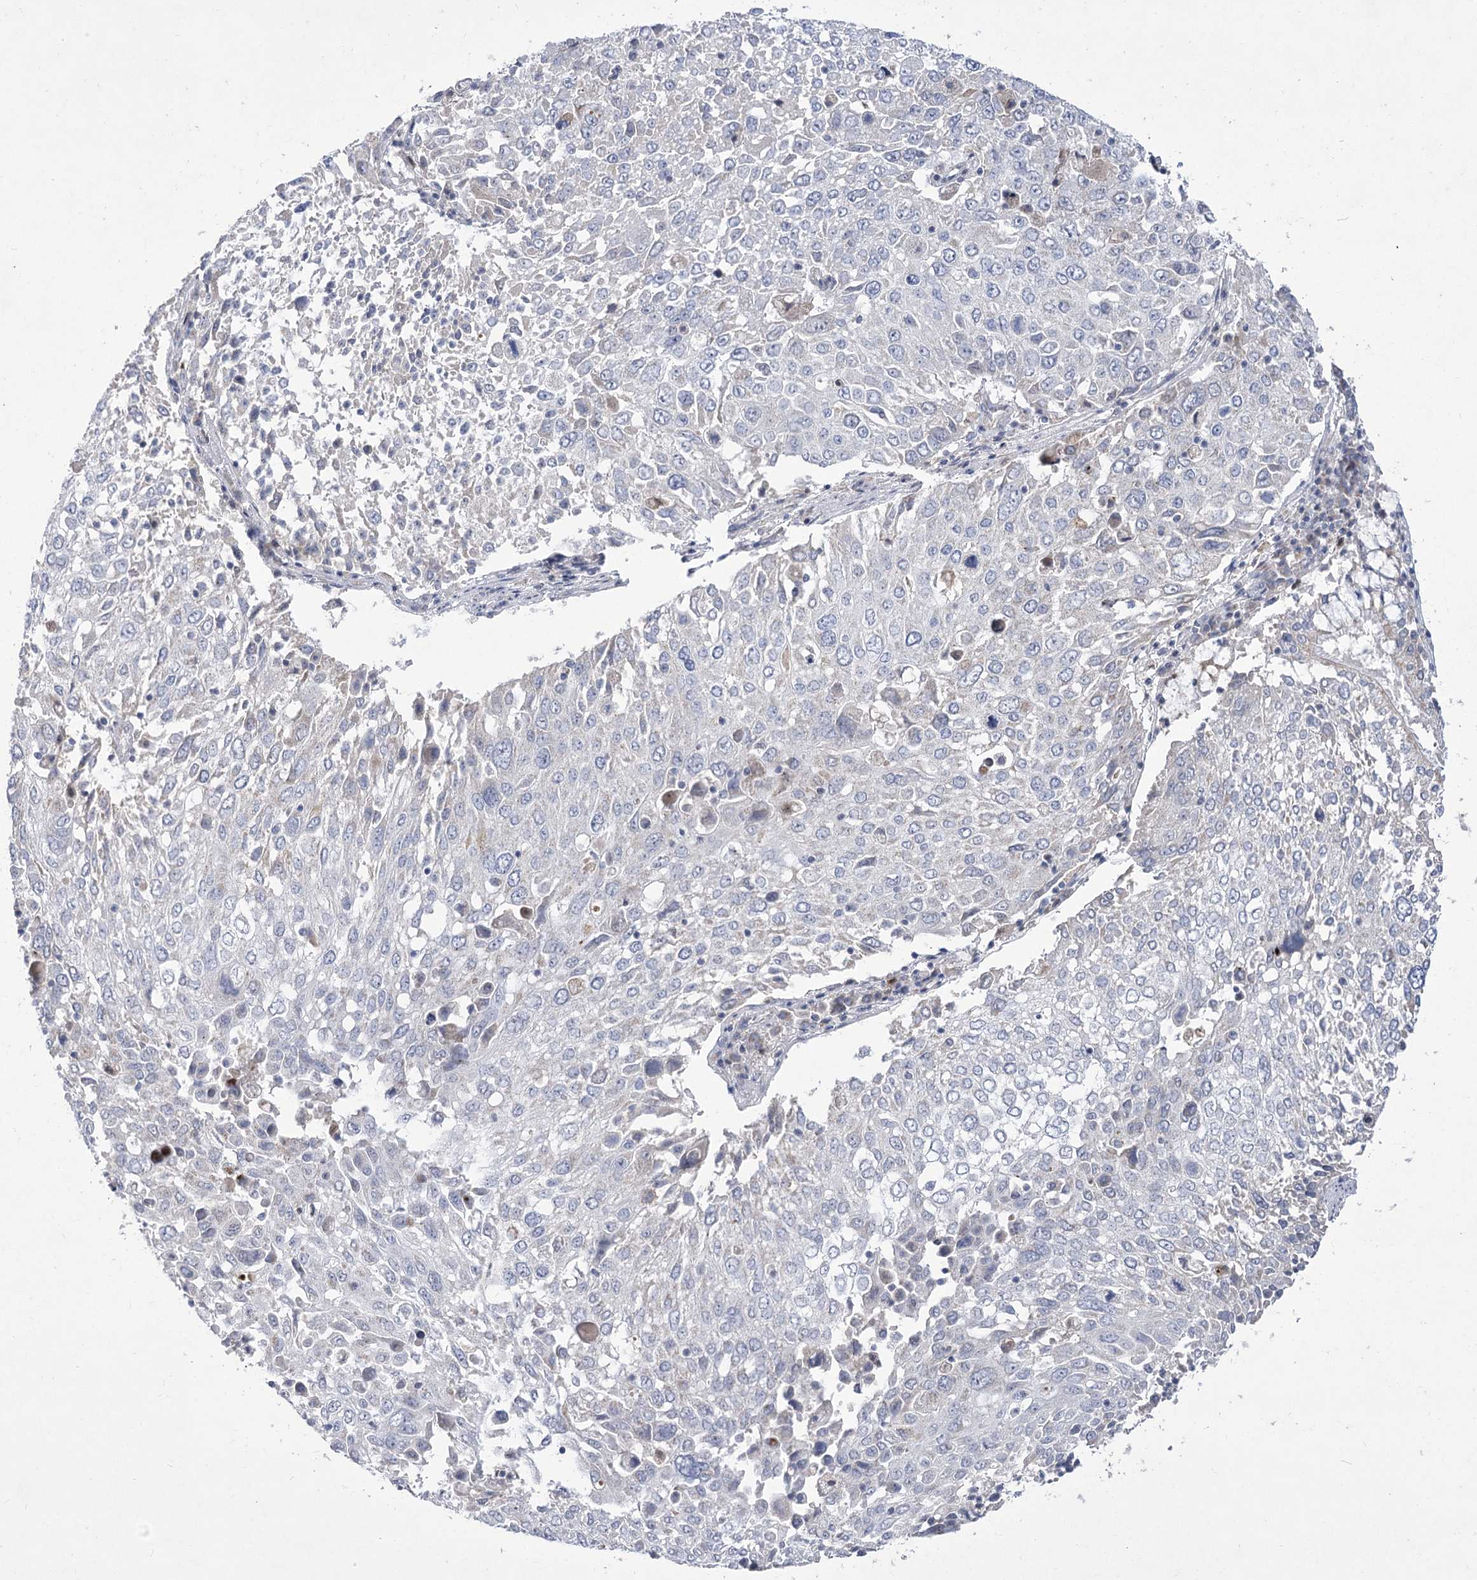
{"staining": {"intensity": "negative", "quantity": "none", "location": "none"}, "tissue": "lung cancer", "cell_type": "Tumor cells", "image_type": "cancer", "snomed": [{"axis": "morphology", "description": "Squamous cell carcinoma, NOS"}, {"axis": "topography", "description": "Lung"}], "caption": "DAB (3,3'-diaminobenzidine) immunohistochemical staining of lung cancer demonstrates no significant staining in tumor cells.", "gene": "PDHB", "patient": {"sex": "male", "age": 65}}